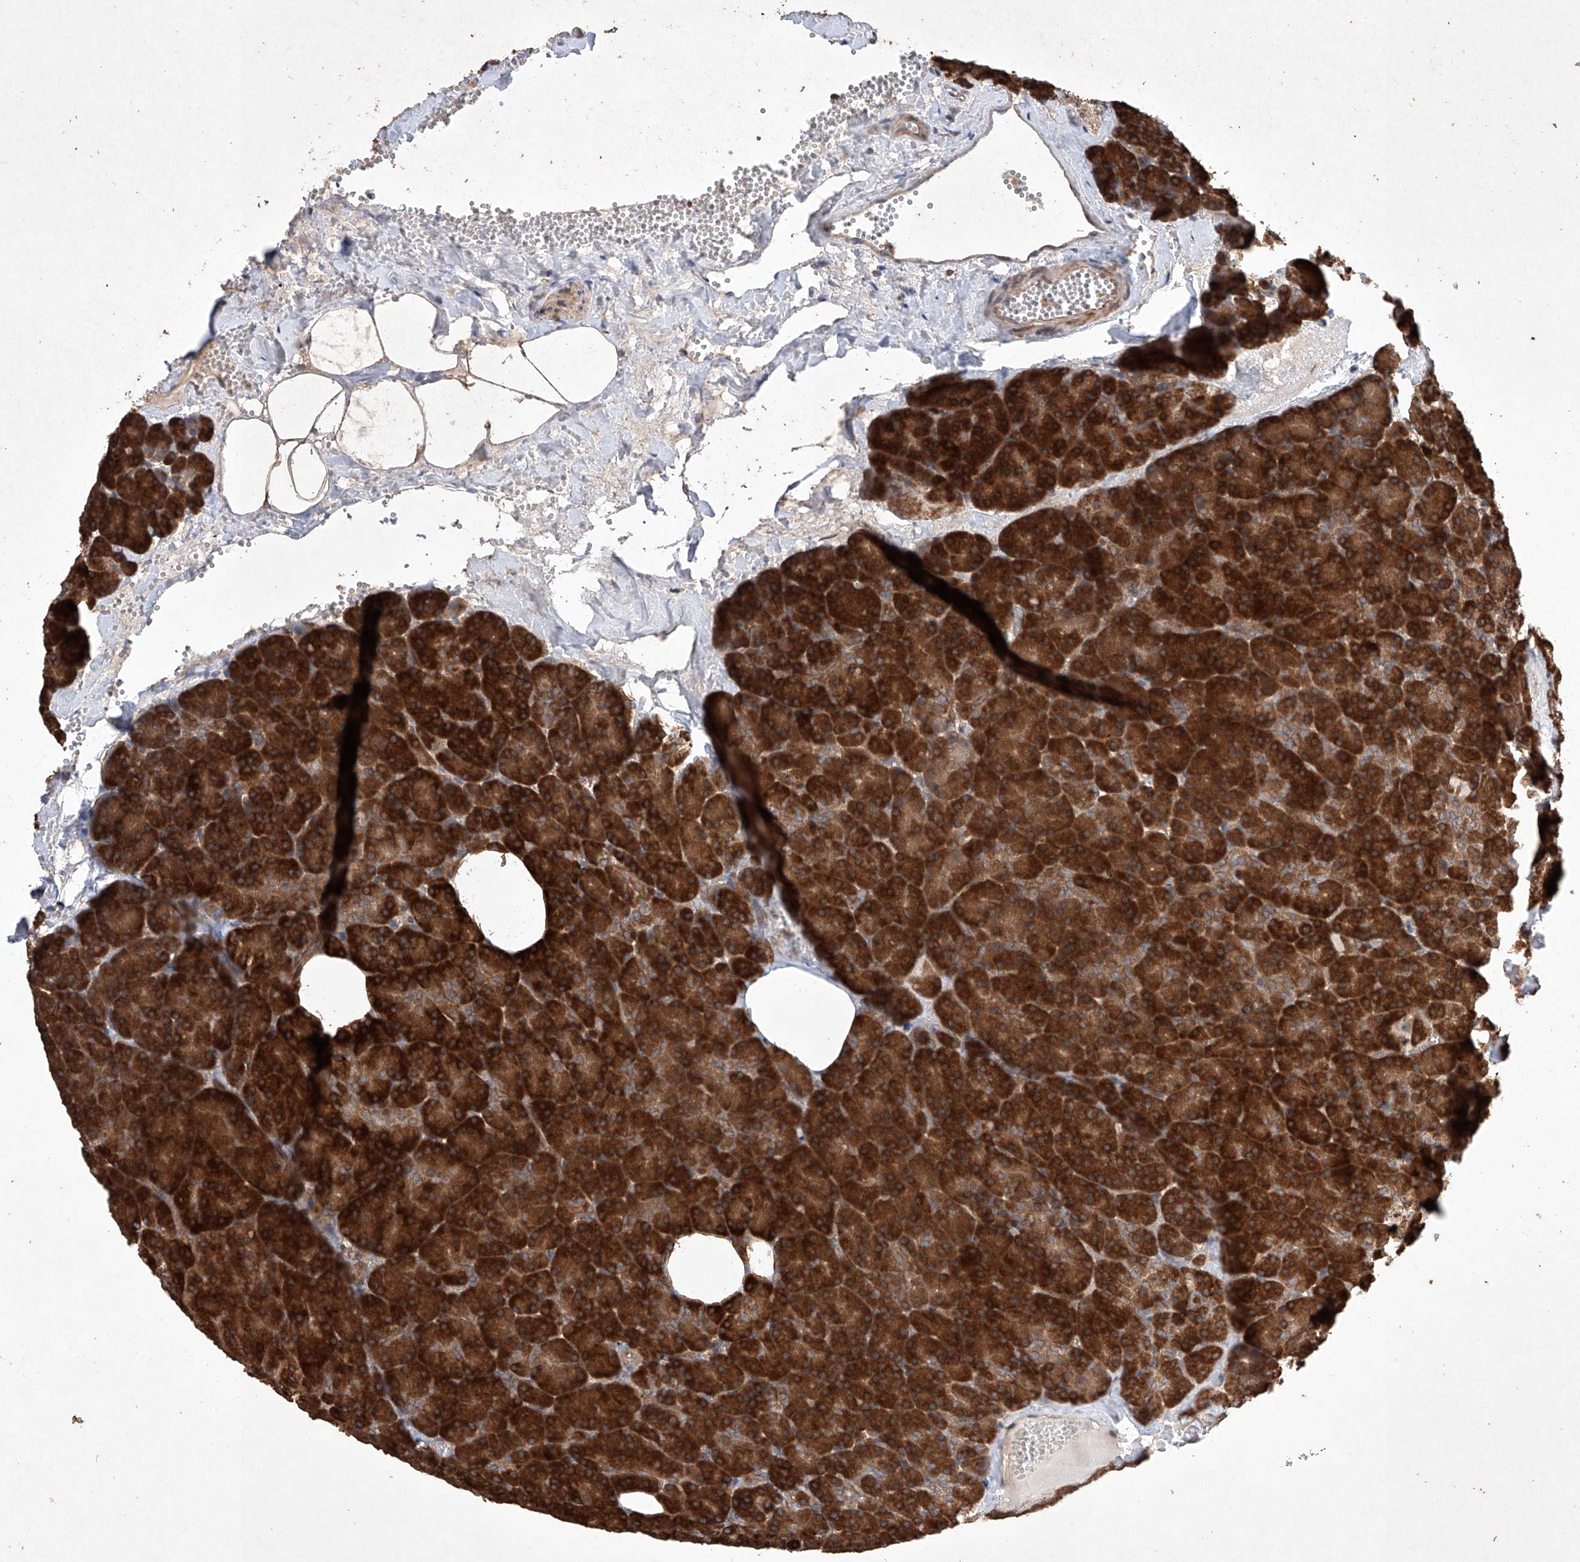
{"staining": {"intensity": "strong", "quantity": ">75%", "location": "cytoplasmic/membranous"}, "tissue": "pancreas", "cell_type": "Exocrine glandular cells", "image_type": "normal", "snomed": [{"axis": "morphology", "description": "Normal tissue, NOS"}, {"axis": "morphology", "description": "Carcinoid, malignant, NOS"}, {"axis": "topography", "description": "Pancreas"}], "caption": "The photomicrograph reveals staining of benign pancreas, revealing strong cytoplasmic/membranous protein expression (brown color) within exocrine glandular cells.", "gene": "LURAP1", "patient": {"sex": "female", "age": 35}}